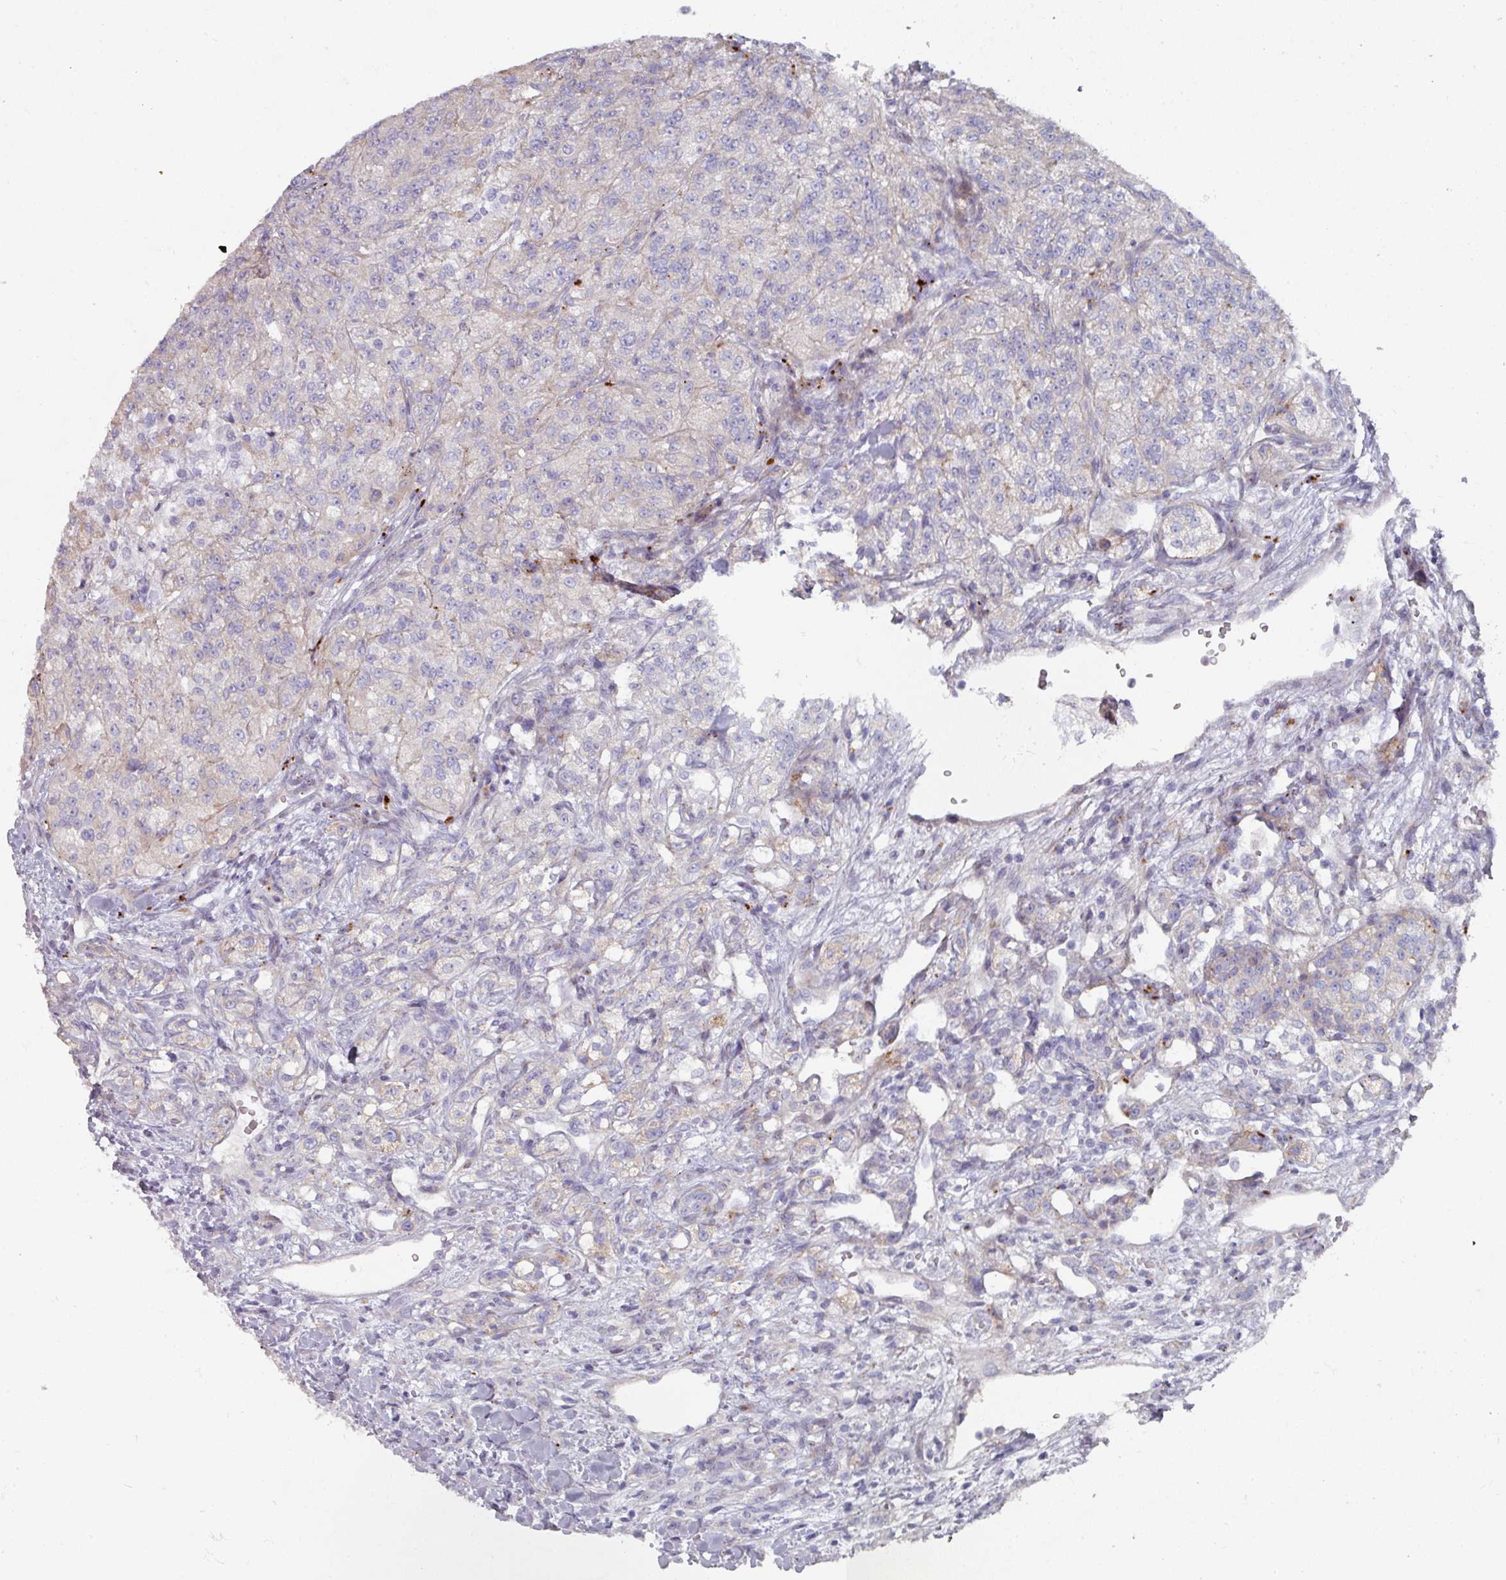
{"staining": {"intensity": "negative", "quantity": "none", "location": "none"}, "tissue": "renal cancer", "cell_type": "Tumor cells", "image_type": "cancer", "snomed": [{"axis": "morphology", "description": "Adenocarcinoma, NOS"}, {"axis": "topography", "description": "Kidney"}], "caption": "High magnification brightfield microscopy of renal cancer (adenocarcinoma) stained with DAB (3,3'-diaminobenzidine) (brown) and counterstained with hematoxylin (blue): tumor cells show no significant expression.", "gene": "NT5C1A", "patient": {"sex": "female", "age": 63}}